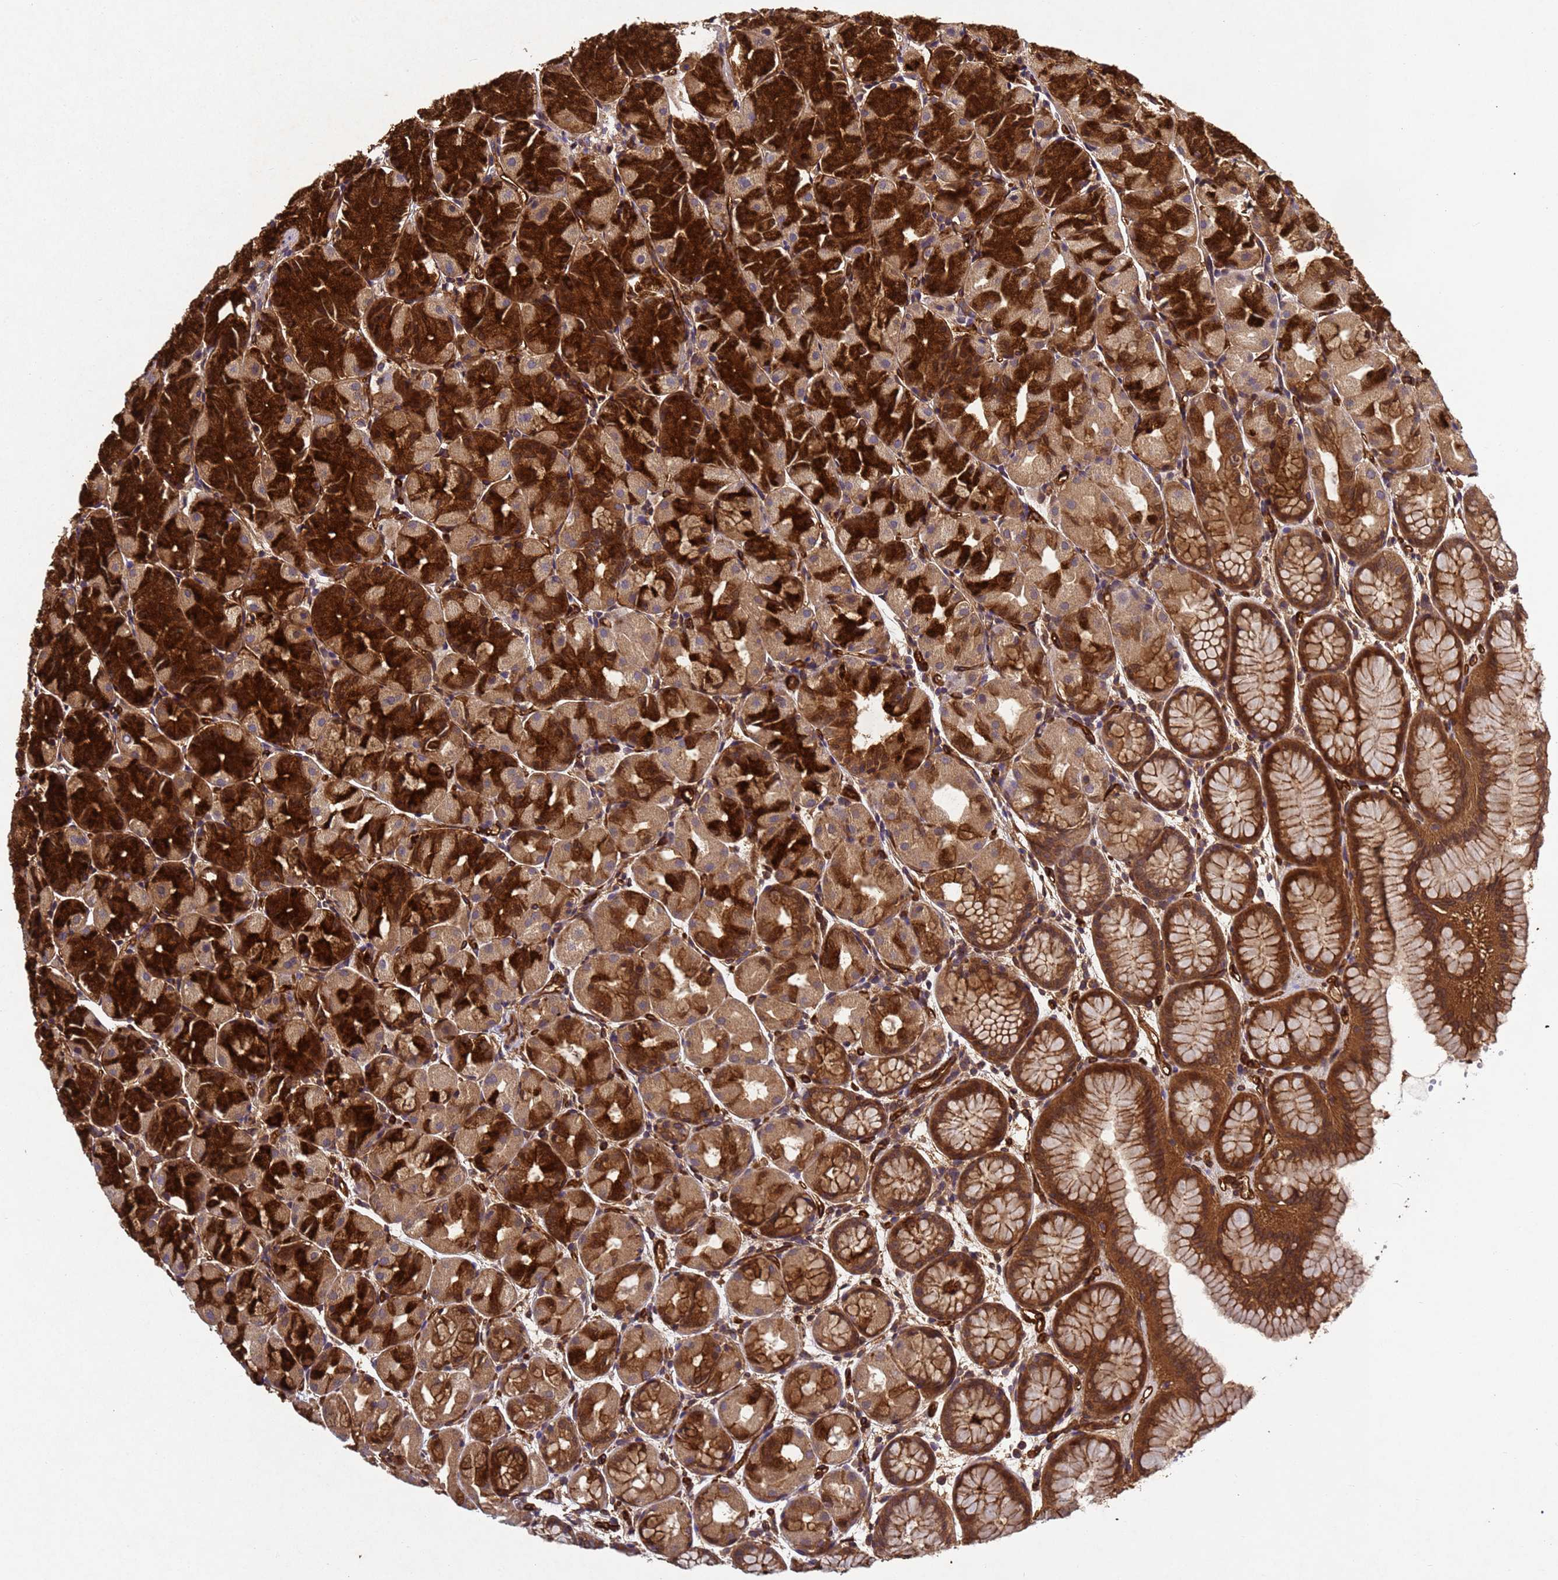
{"staining": {"intensity": "strong", "quantity": ">75%", "location": "cytoplasmic/membranous"}, "tissue": "stomach", "cell_type": "Glandular cells", "image_type": "normal", "snomed": [{"axis": "morphology", "description": "Normal tissue, NOS"}, {"axis": "topography", "description": "Stomach, upper"}], "caption": "Brown immunohistochemical staining in benign human stomach shows strong cytoplasmic/membranous positivity in approximately >75% of glandular cells.", "gene": "C8orf34", "patient": {"sex": "male", "age": 47}}